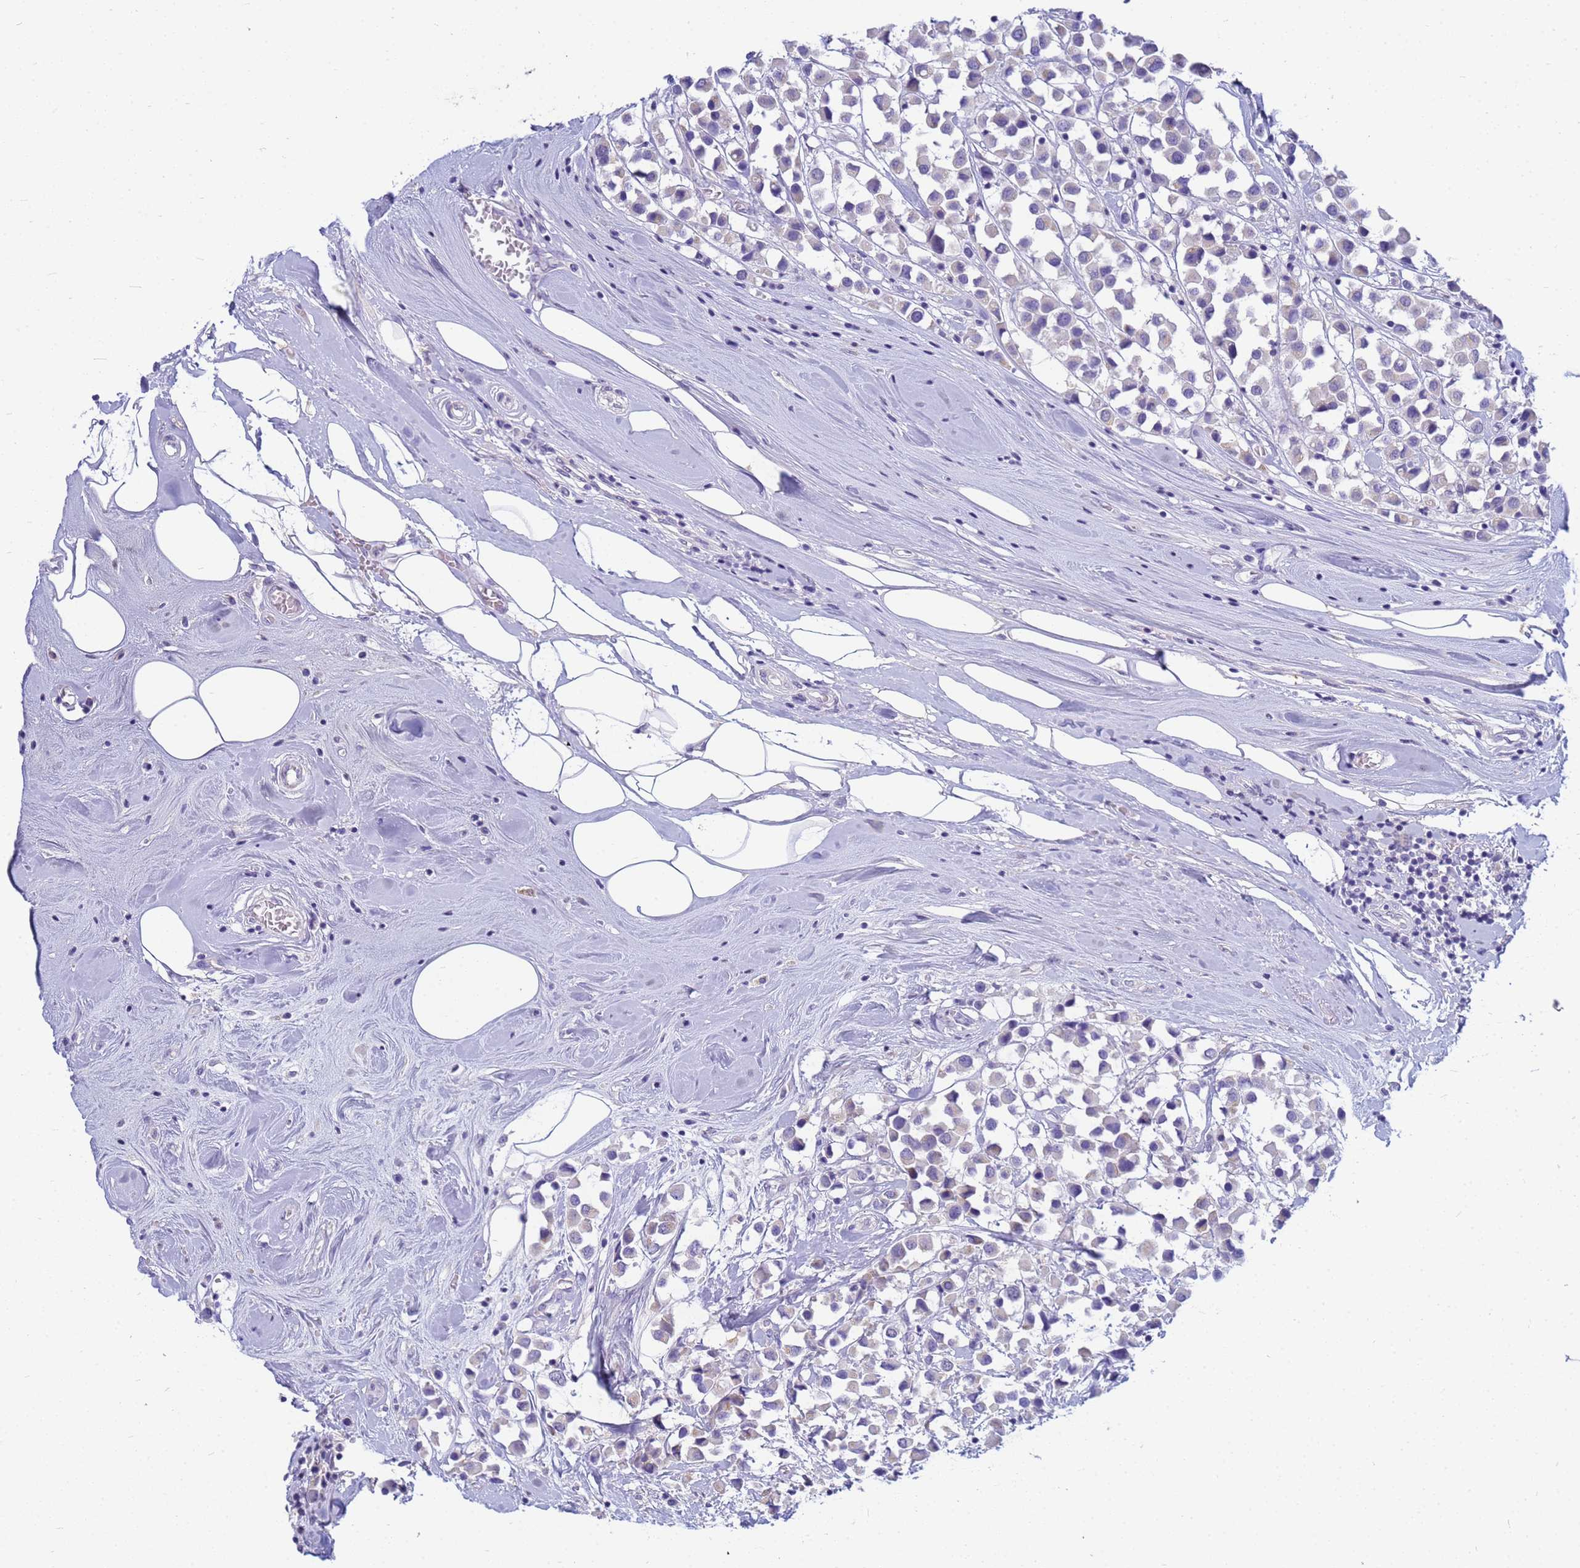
{"staining": {"intensity": "negative", "quantity": "none", "location": "none"}, "tissue": "breast cancer", "cell_type": "Tumor cells", "image_type": "cancer", "snomed": [{"axis": "morphology", "description": "Duct carcinoma"}, {"axis": "topography", "description": "Breast"}], "caption": "Micrograph shows no protein expression in tumor cells of breast cancer (invasive ductal carcinoma) tissue.", "gene": "B3GNT8", "patient": {"sex": "female", "age": 61}}